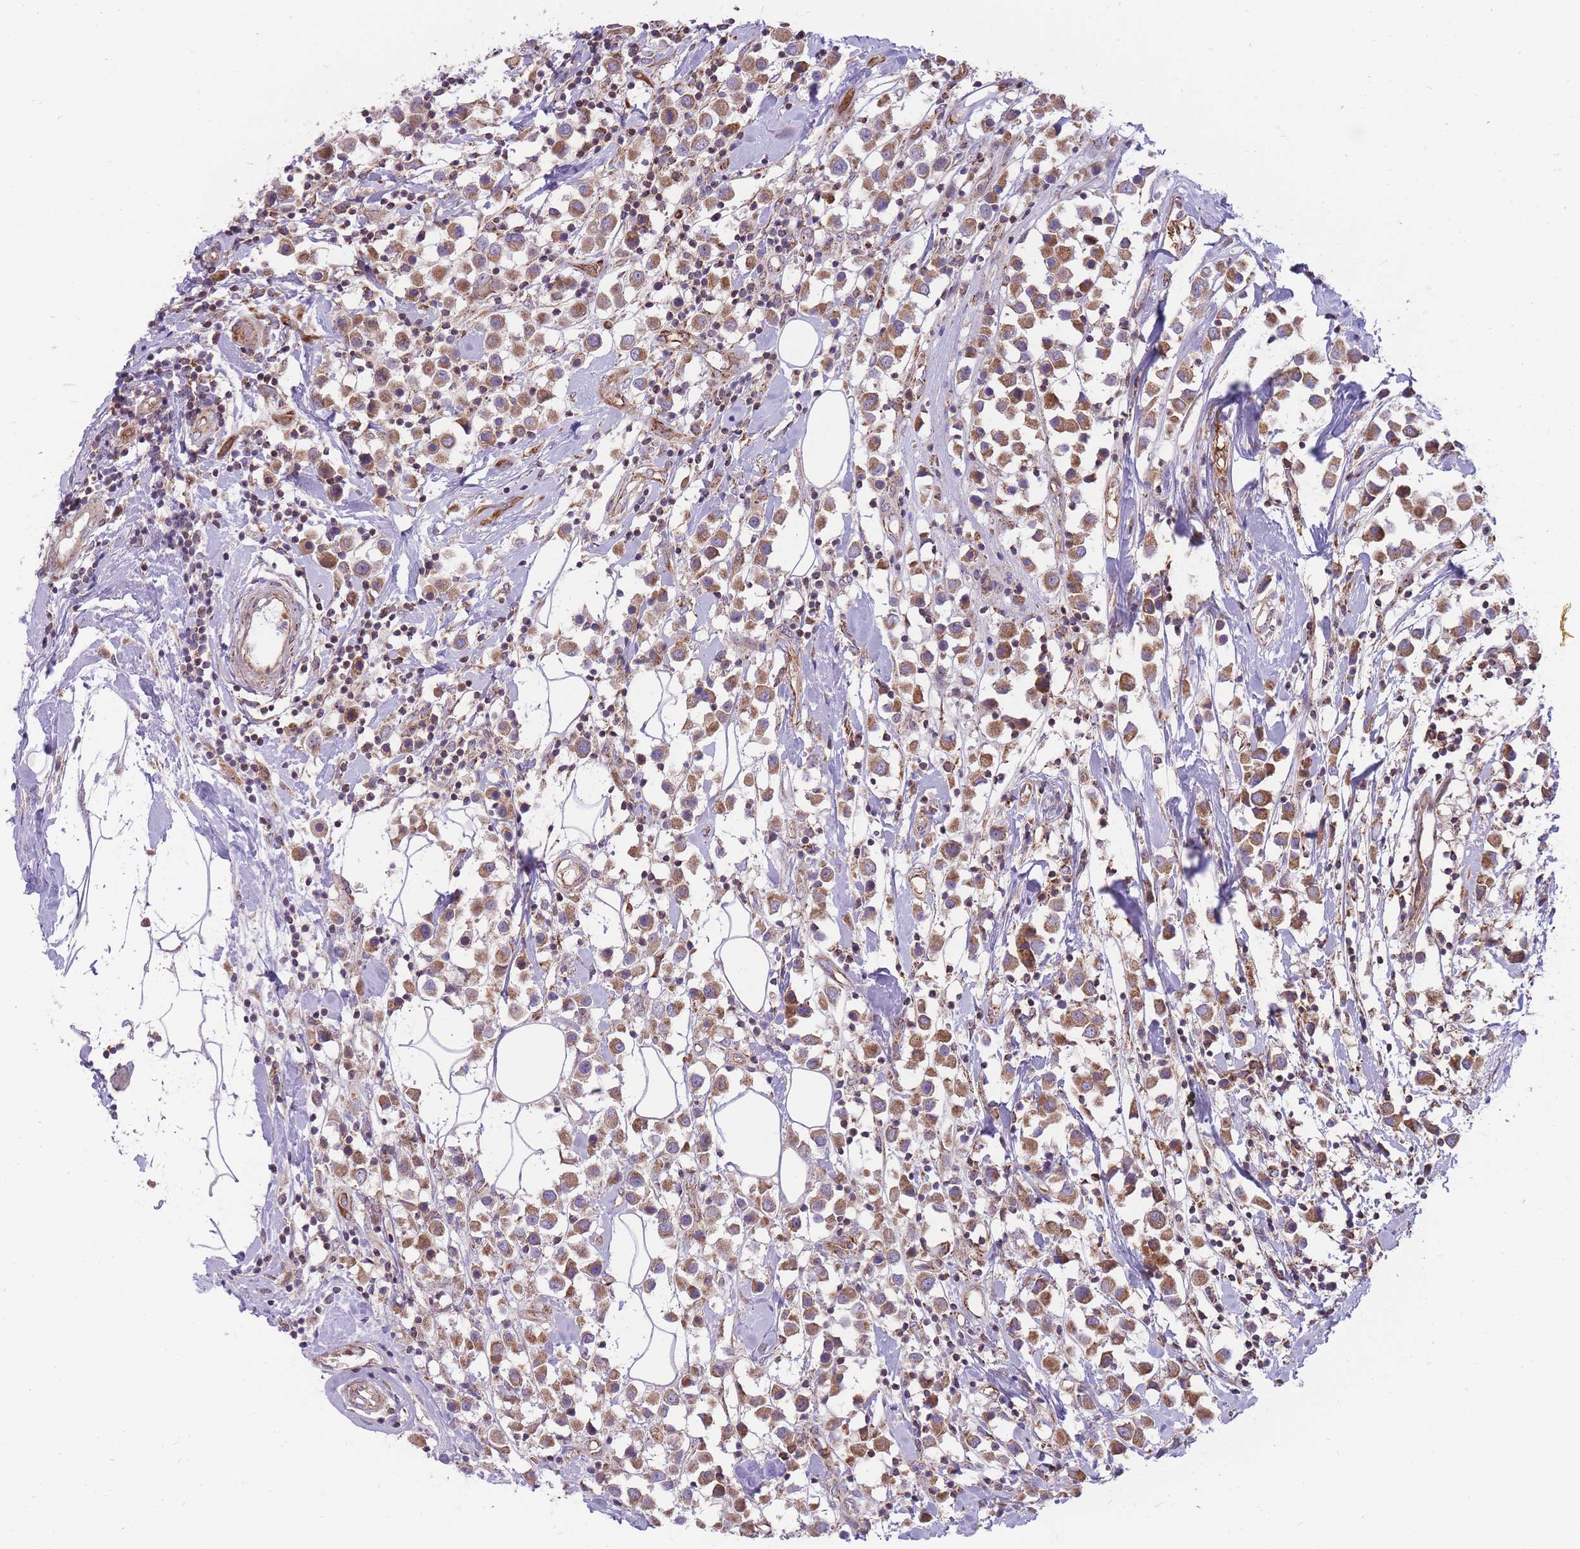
{"staining": {"intensity": "moderate", "quantity": ">75%", "location": "cytoplasmic/membranous"}, "tissue": "breast cancer", "cell_type": "Tumor cells", "image_type": "cancer", "snomed": [{"axis": "morphology", "description": "Duct carcinoma"}, {"axis": "topography", "description": "Breast"}], "caption": "A medium amount of moderate cytoplasmic/membranous positivity is identified in about >75% of tumor cells in breast cancer tissue.", "gene": "ANKRD10", "patient": {"sex": "female", "age": 61}}